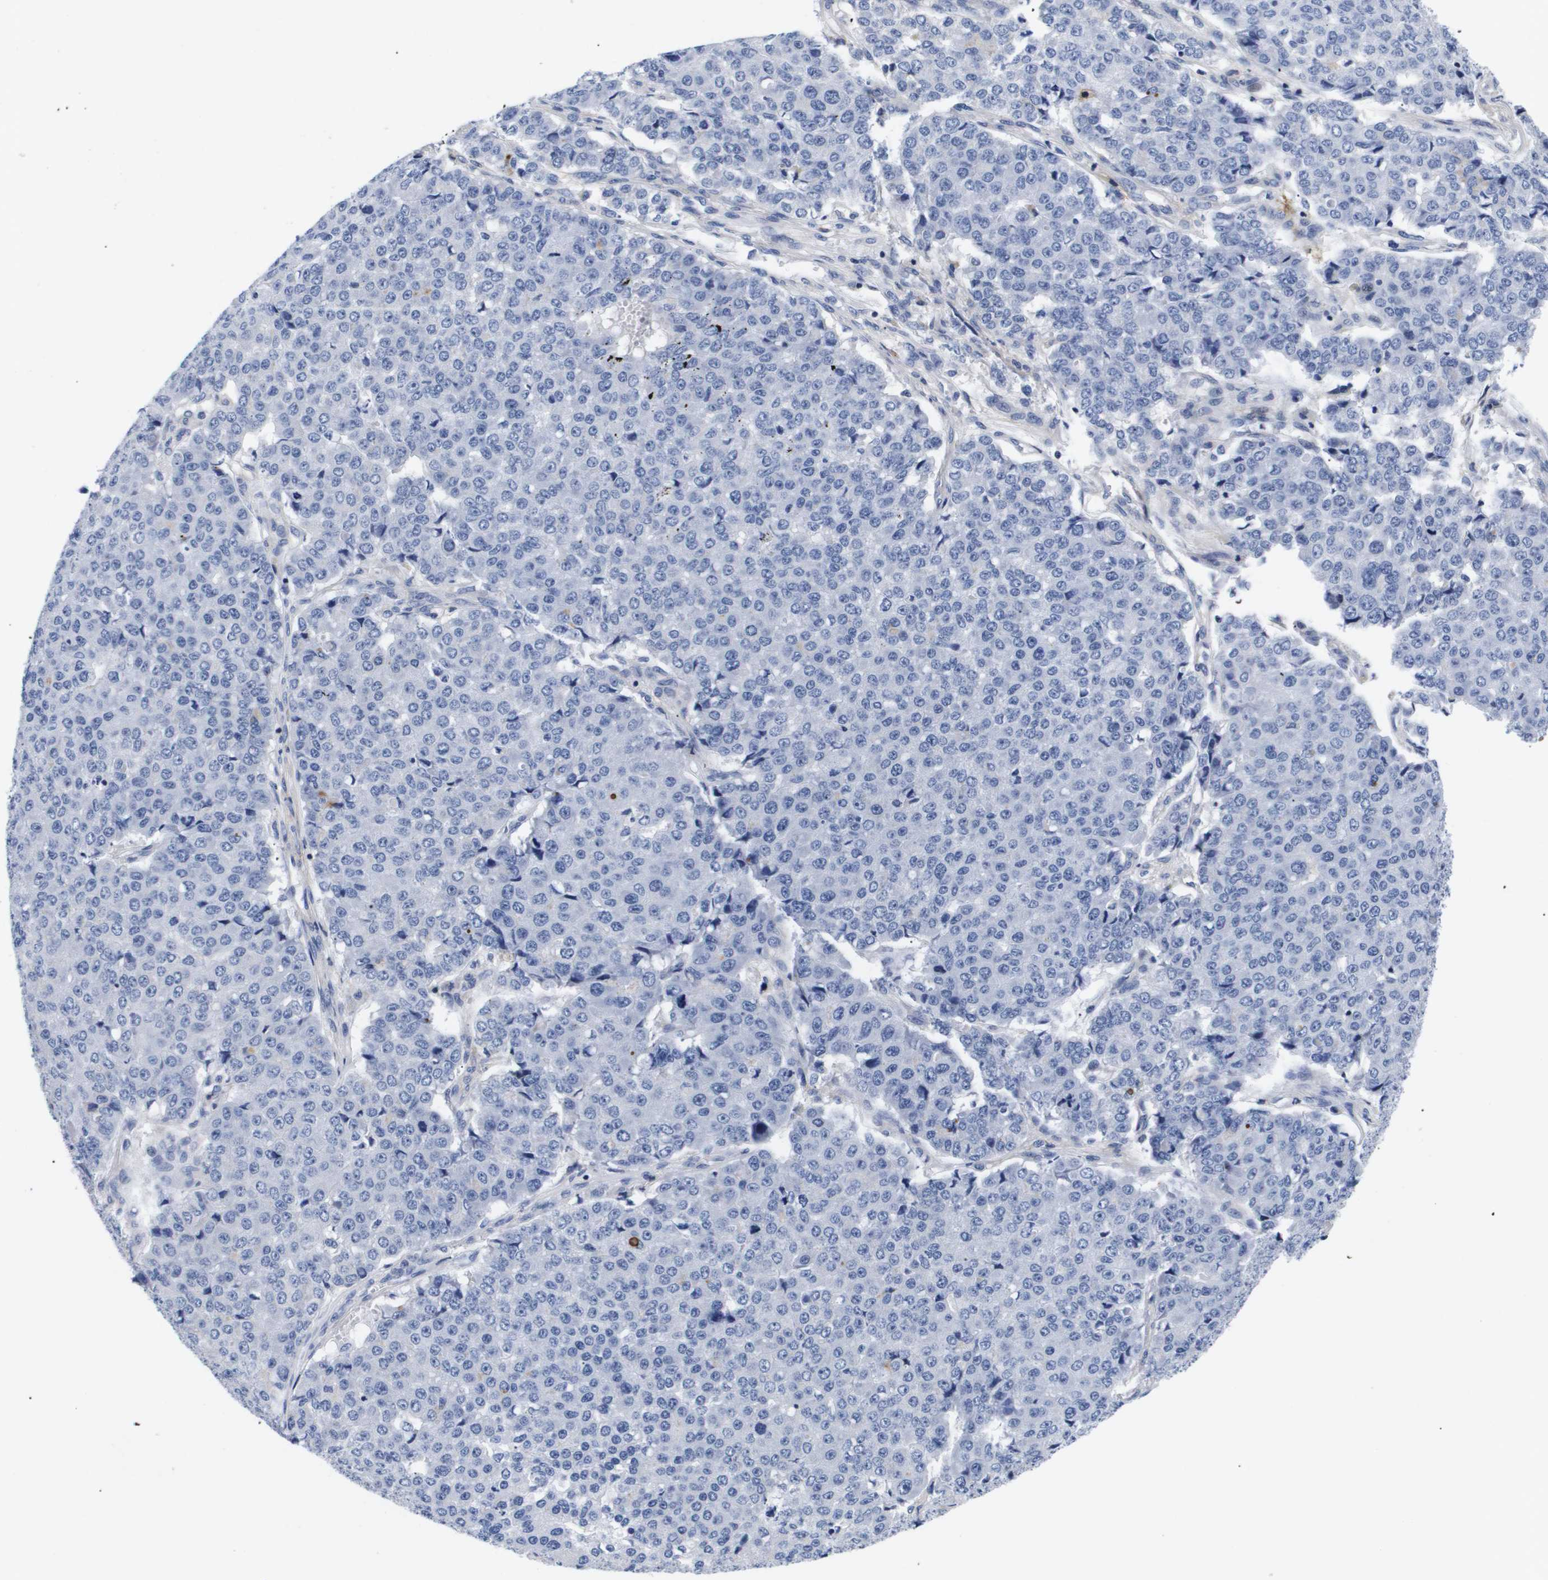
{"staining": {"intensity": "negative", "quantity": "none", "location": "none"}, "tissue": "pancreatic cancer", "cell_type": "Tumor cells", "image_type": "cancer", "snomed": [{"axis": "morphology", "description": "Adenocarcinoma, NOS"}, {"axis": "topography", "description": "Pancreas"}], "caption": "Human adenocarcinoma (pancreatic) stained for a protein using immunohistochemistry (IHC) exhibits no expression in tumor cells.", "gene": "SHD", "patient": {"sex": "male", "age": 50}}